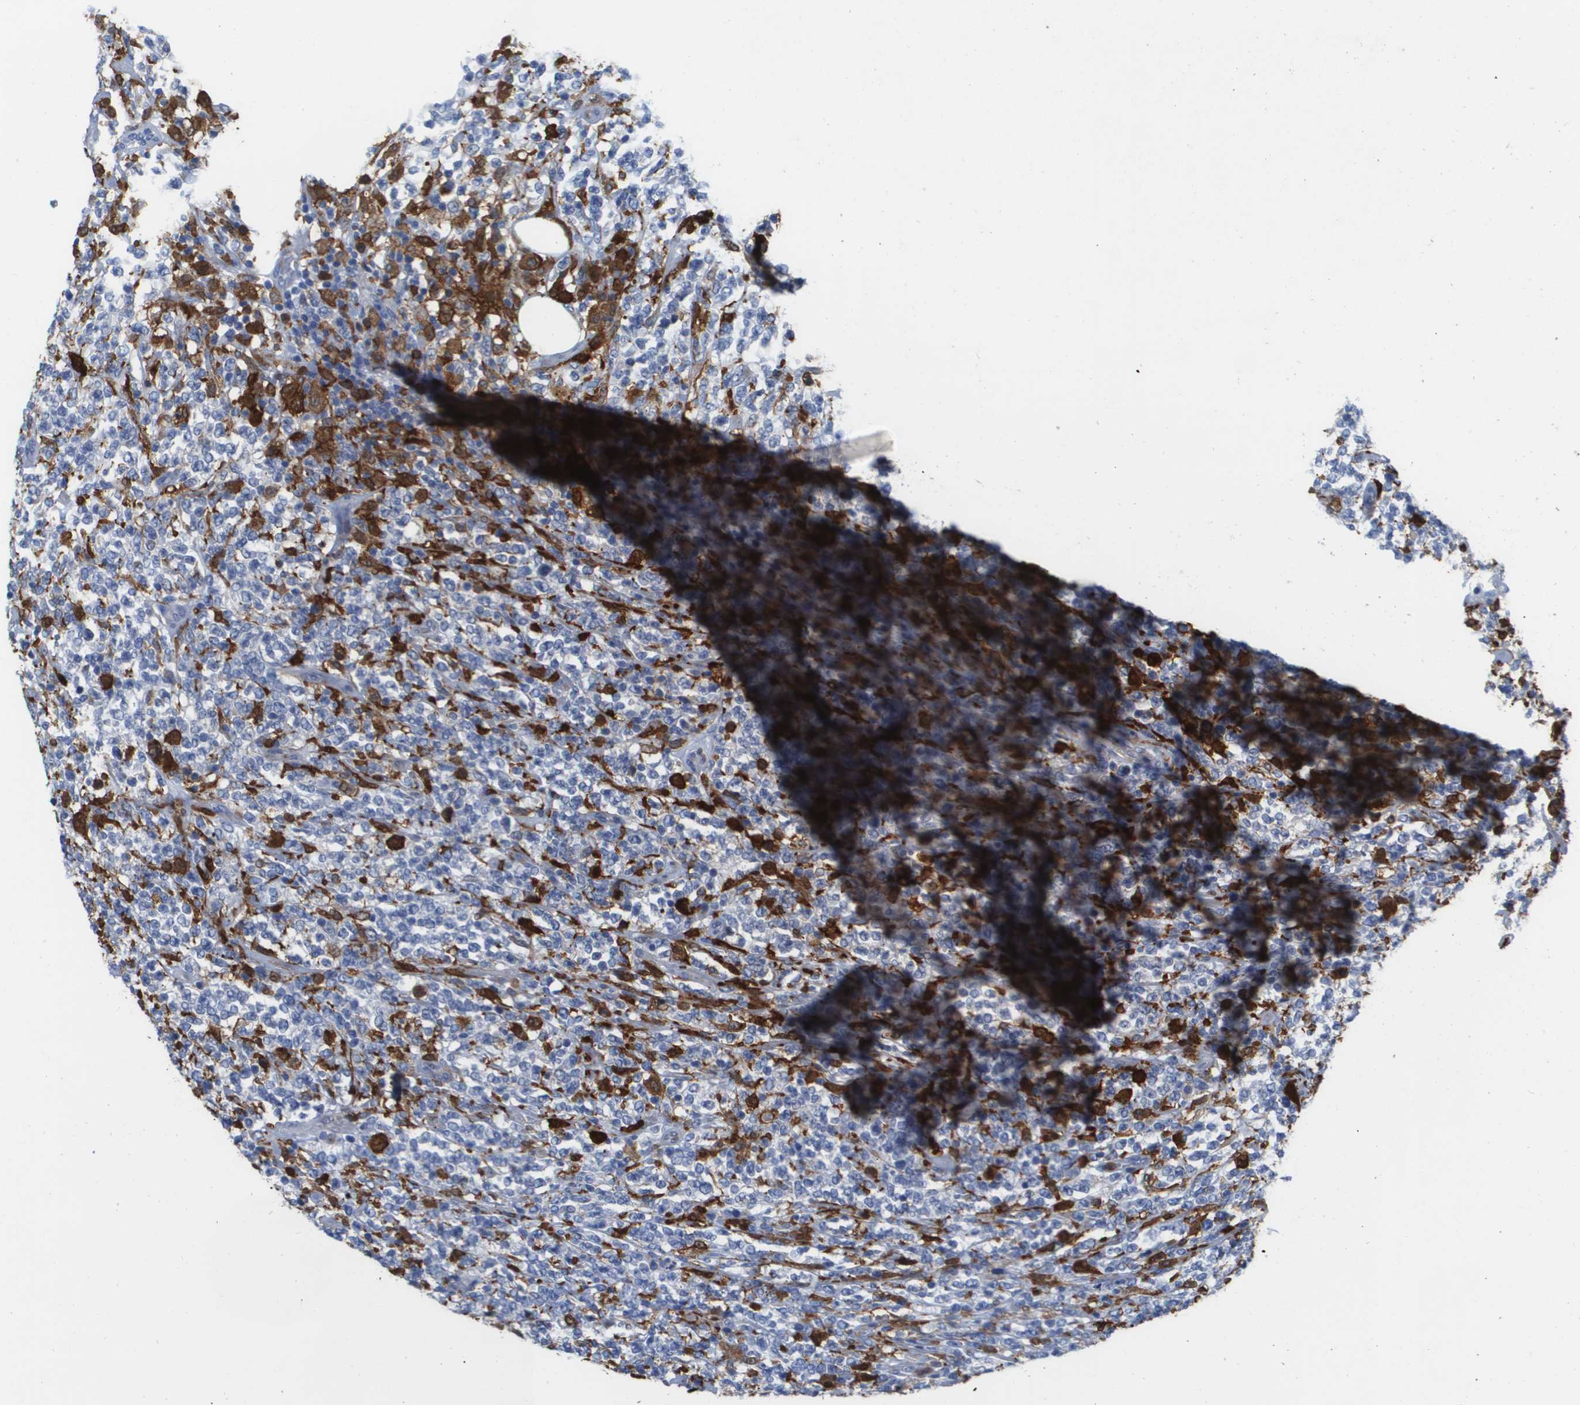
{"staining": {"intensity": "negative", "quantity": "none", "location": "none"}, "tissue": "lymphoma", "cell_type": "Tumor cells", "image_type": "cancer", "snomed": [{"axis": "morphology", "description": "Malignant lymphoma, non-Hodgkin's type, High grade"}, {"axis": "topography", "description": "Soft tissue"}], "caption": "High magnification brightfield microscopy of high-grade malignant lymphoma, non-Hodgkin's type stained with DAB (3,3'-diaminobenzidine) (brown) and counterstained with hematoxylin (blue): tumor cells show no significant expression.", "gene": "SLC37A2", "patient": {"sex": "male", "age": 18}}